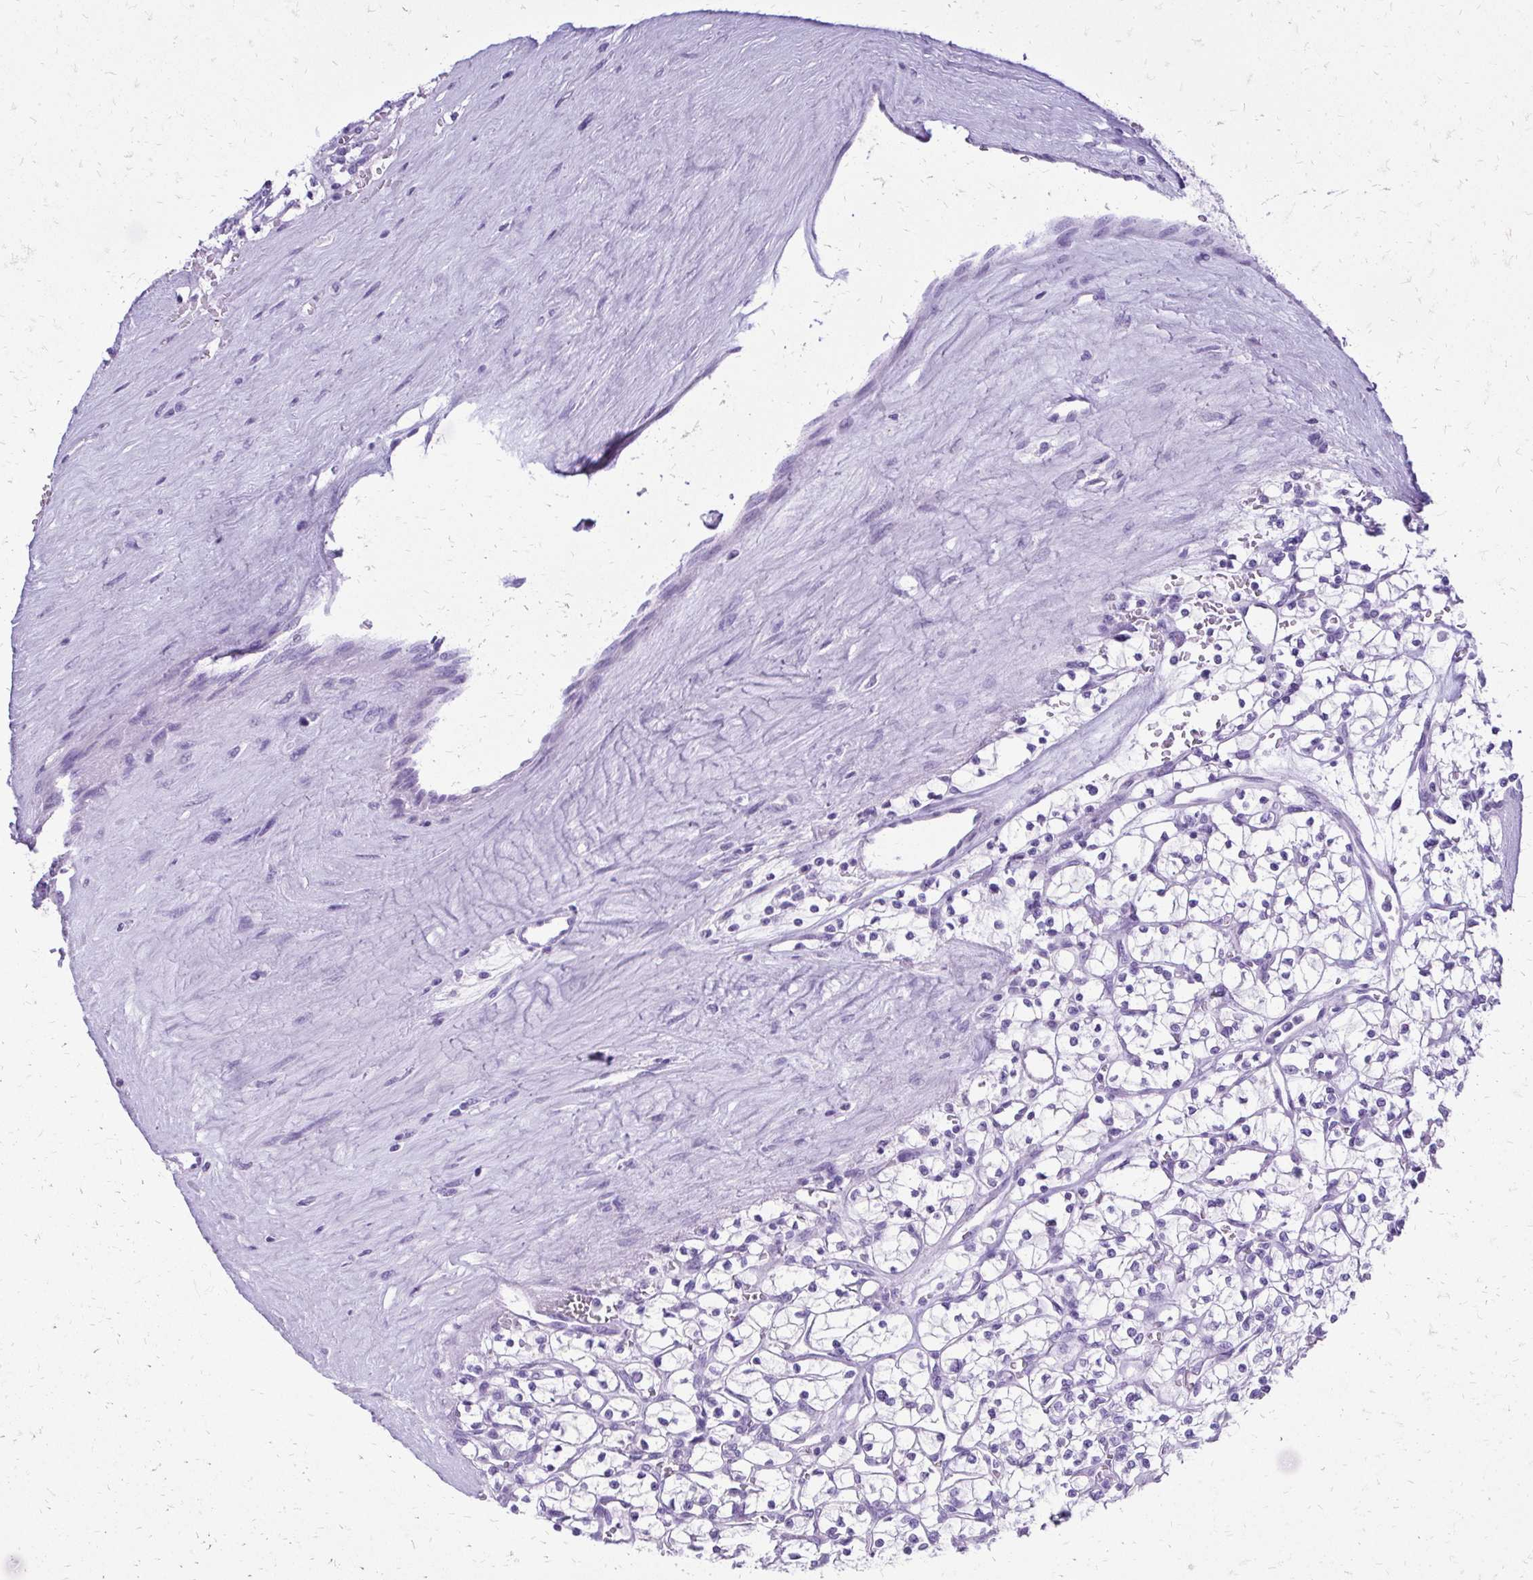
{"staining": {"intensity": "negative", "quantity": "none", "location": "none"}, "tissue": "renal cancer", "cell_type": "Tumor cells", "image_type": "cancer", "snomed": [{"axis": "morphology", "description": "Adenocarcinoma, NOS"}, {"axis": "topography", "description": "Kidney"}], "caption": "Tumor cells show no significant protein positivity in renal cancer.", "gene": "SLC32A1", "patient": {"sex": "female", "age": 64}}